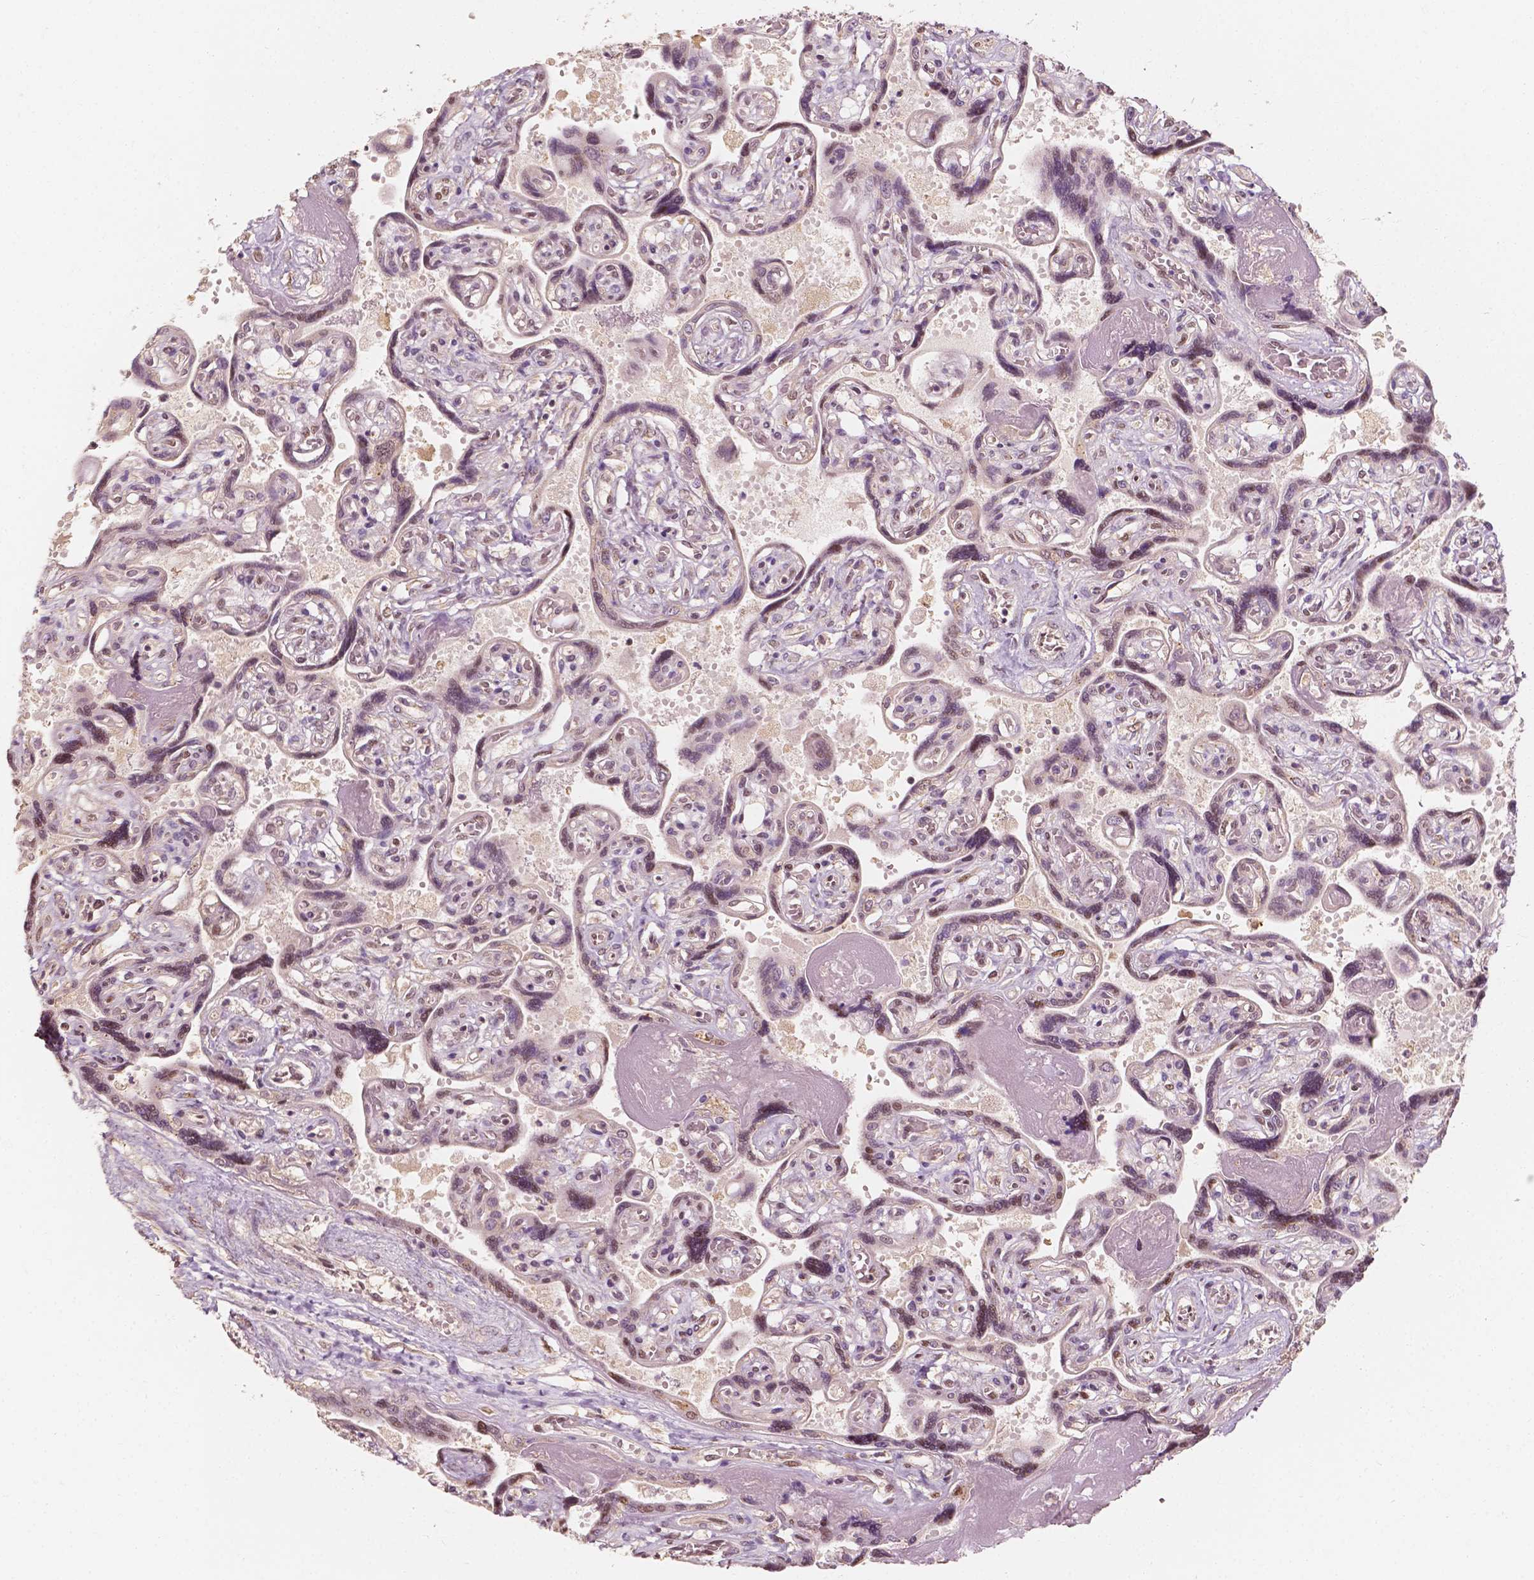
{"staining": {"intensity": "strong", "quantity": "25%-75%", "location": "nuclear"}, "tissue": "placenta", "cell_type": "Decidual cells", "image_type": "normal", "snomed": [{"axis": "morphology", "description": "Normal tissue, NOS"}, {"axis": "topography", "description": "Placenta"}], "caption": "IHC photomicrograph of normal placenta: placenta stained using IHC displays high levels of strong protein expression localized specifically in the nuclear of decidual cells, appearing as a nuclear brown color.", "gene": "TBC1D17", "patient": {"sex": "female", "age": 32}}